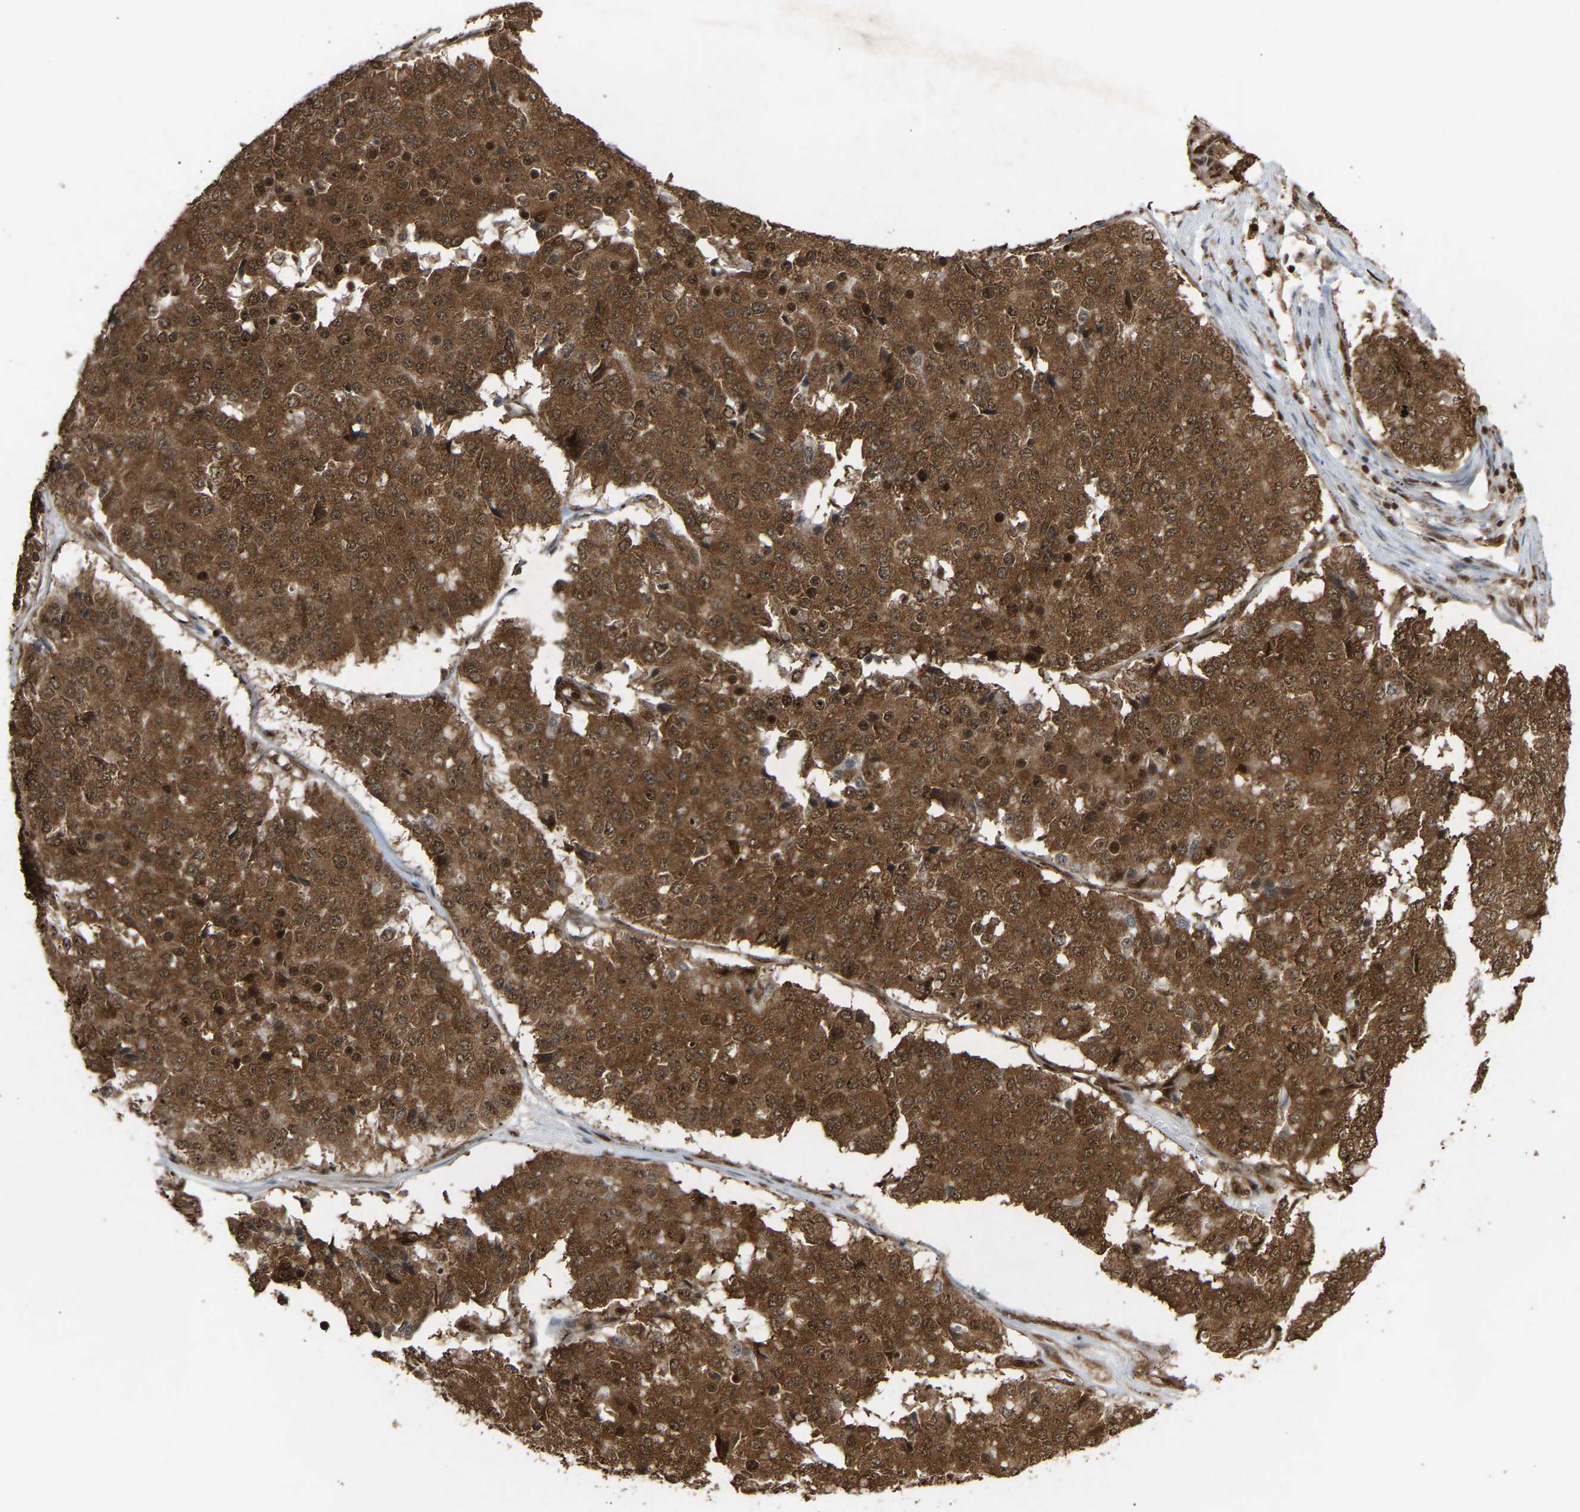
{"staining": {"intensity": "strong", "quantity": ">75%", "location": "nuclear"}, "tissue": "pancreatic cancer", "cell_type": "Tumor cells", "image_type": "cancer", "snomed": [{"axis": "morphology", "description": "Adenocarcinoma, NOS"}, {"axis": "topography", "description": "Pancreas"}], "caption": "Pancreatic cancer (adenocarcinoma) stained for a protein reveals strong nuclear positivity in tumor cells. (DAB IHC, brown staining for protein, blue staining for nuclei).", "gene": "ALYREF", "patient": {"sex": "male", "age": 50}}